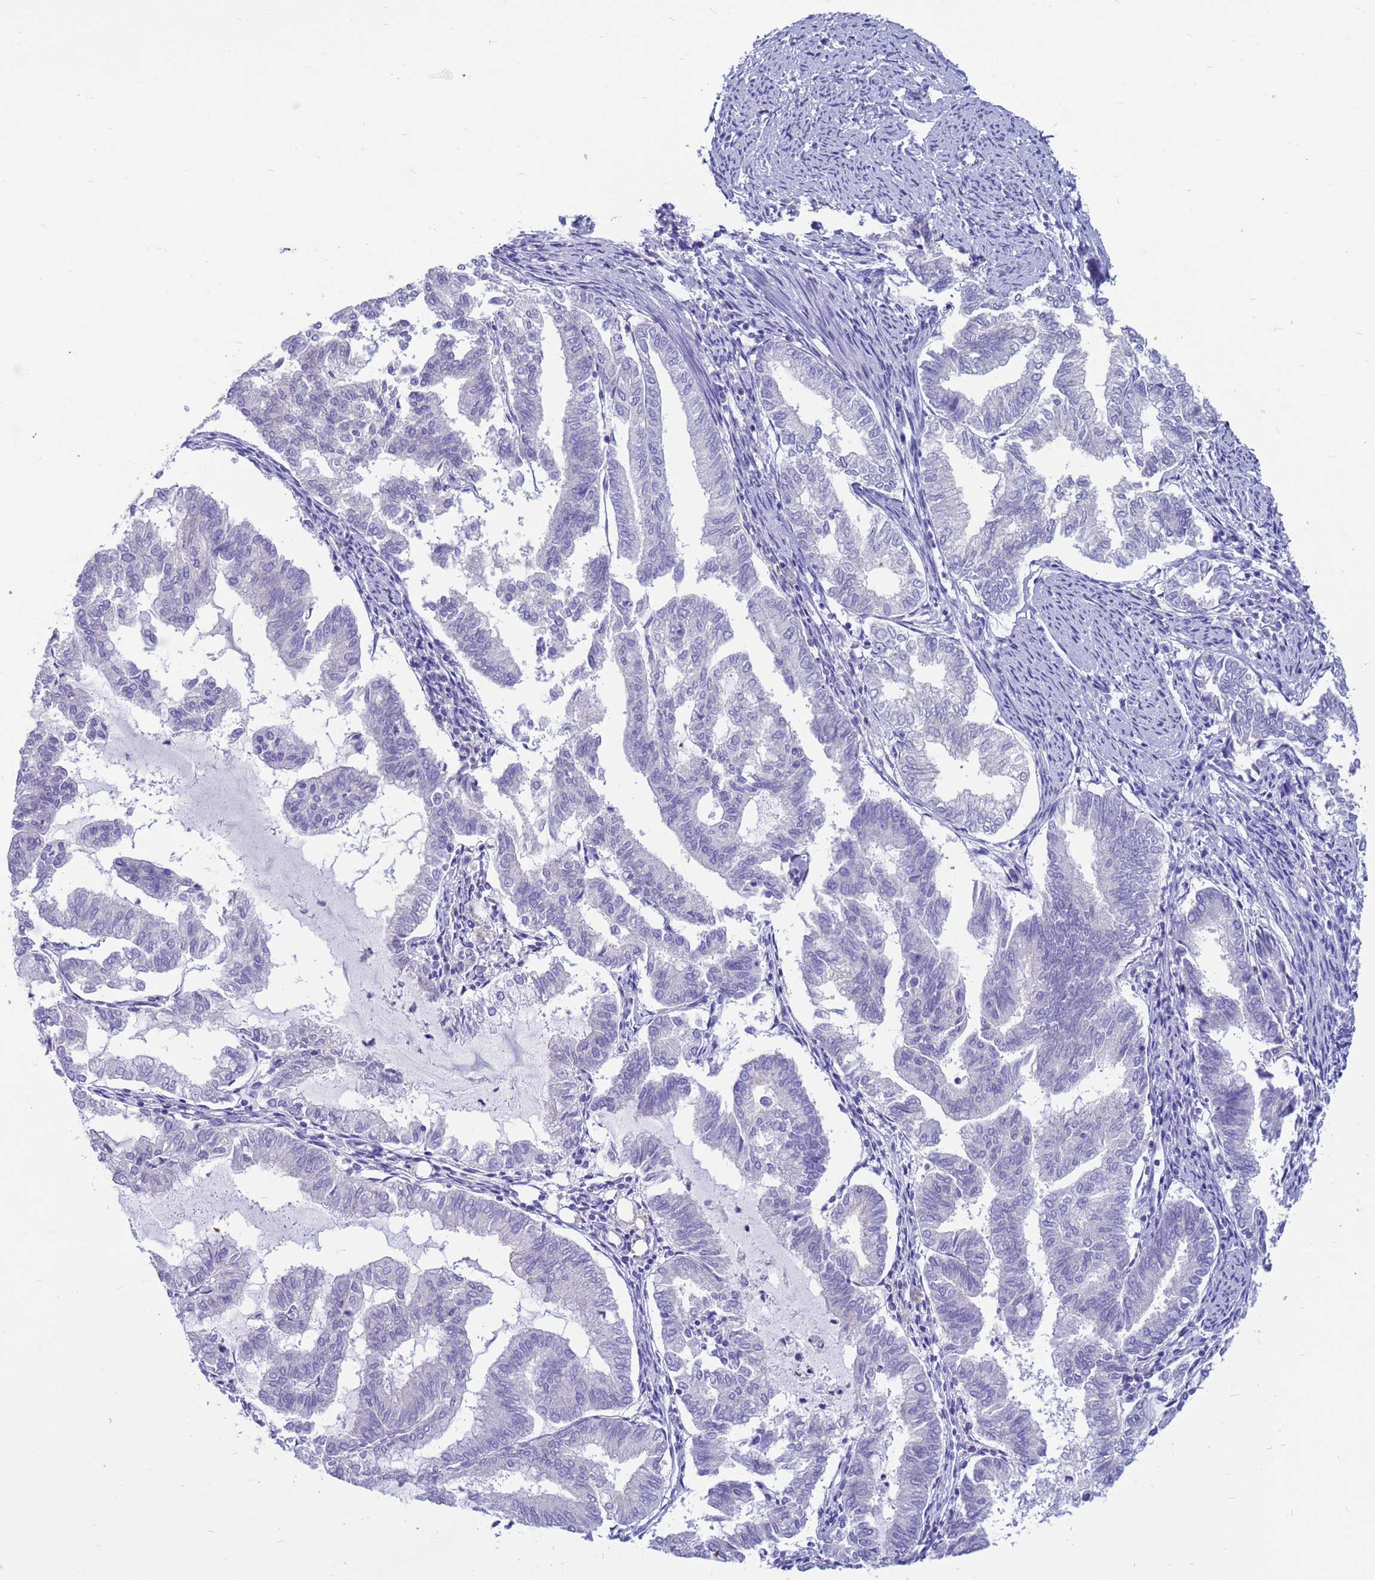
{"staining": {"intensity": "negative", "quantity": "none", "location": "none"}, "tissue": "endometrial cancer", "cell_type": "Tumor cells", "image_type": "cancer", "snomed": [{"axis": "morphology", "description": "Adenocarcinoma, NOS"}, {"axis": "topography", "description": "Endometrium"}], "caption": "Photomicrograph shows no significant protein positivity in tumor cells of endometrial cancer (adenocarcinoma).", "gene": "PDE10A", "patient": {"sex": "female", "age": 79}}